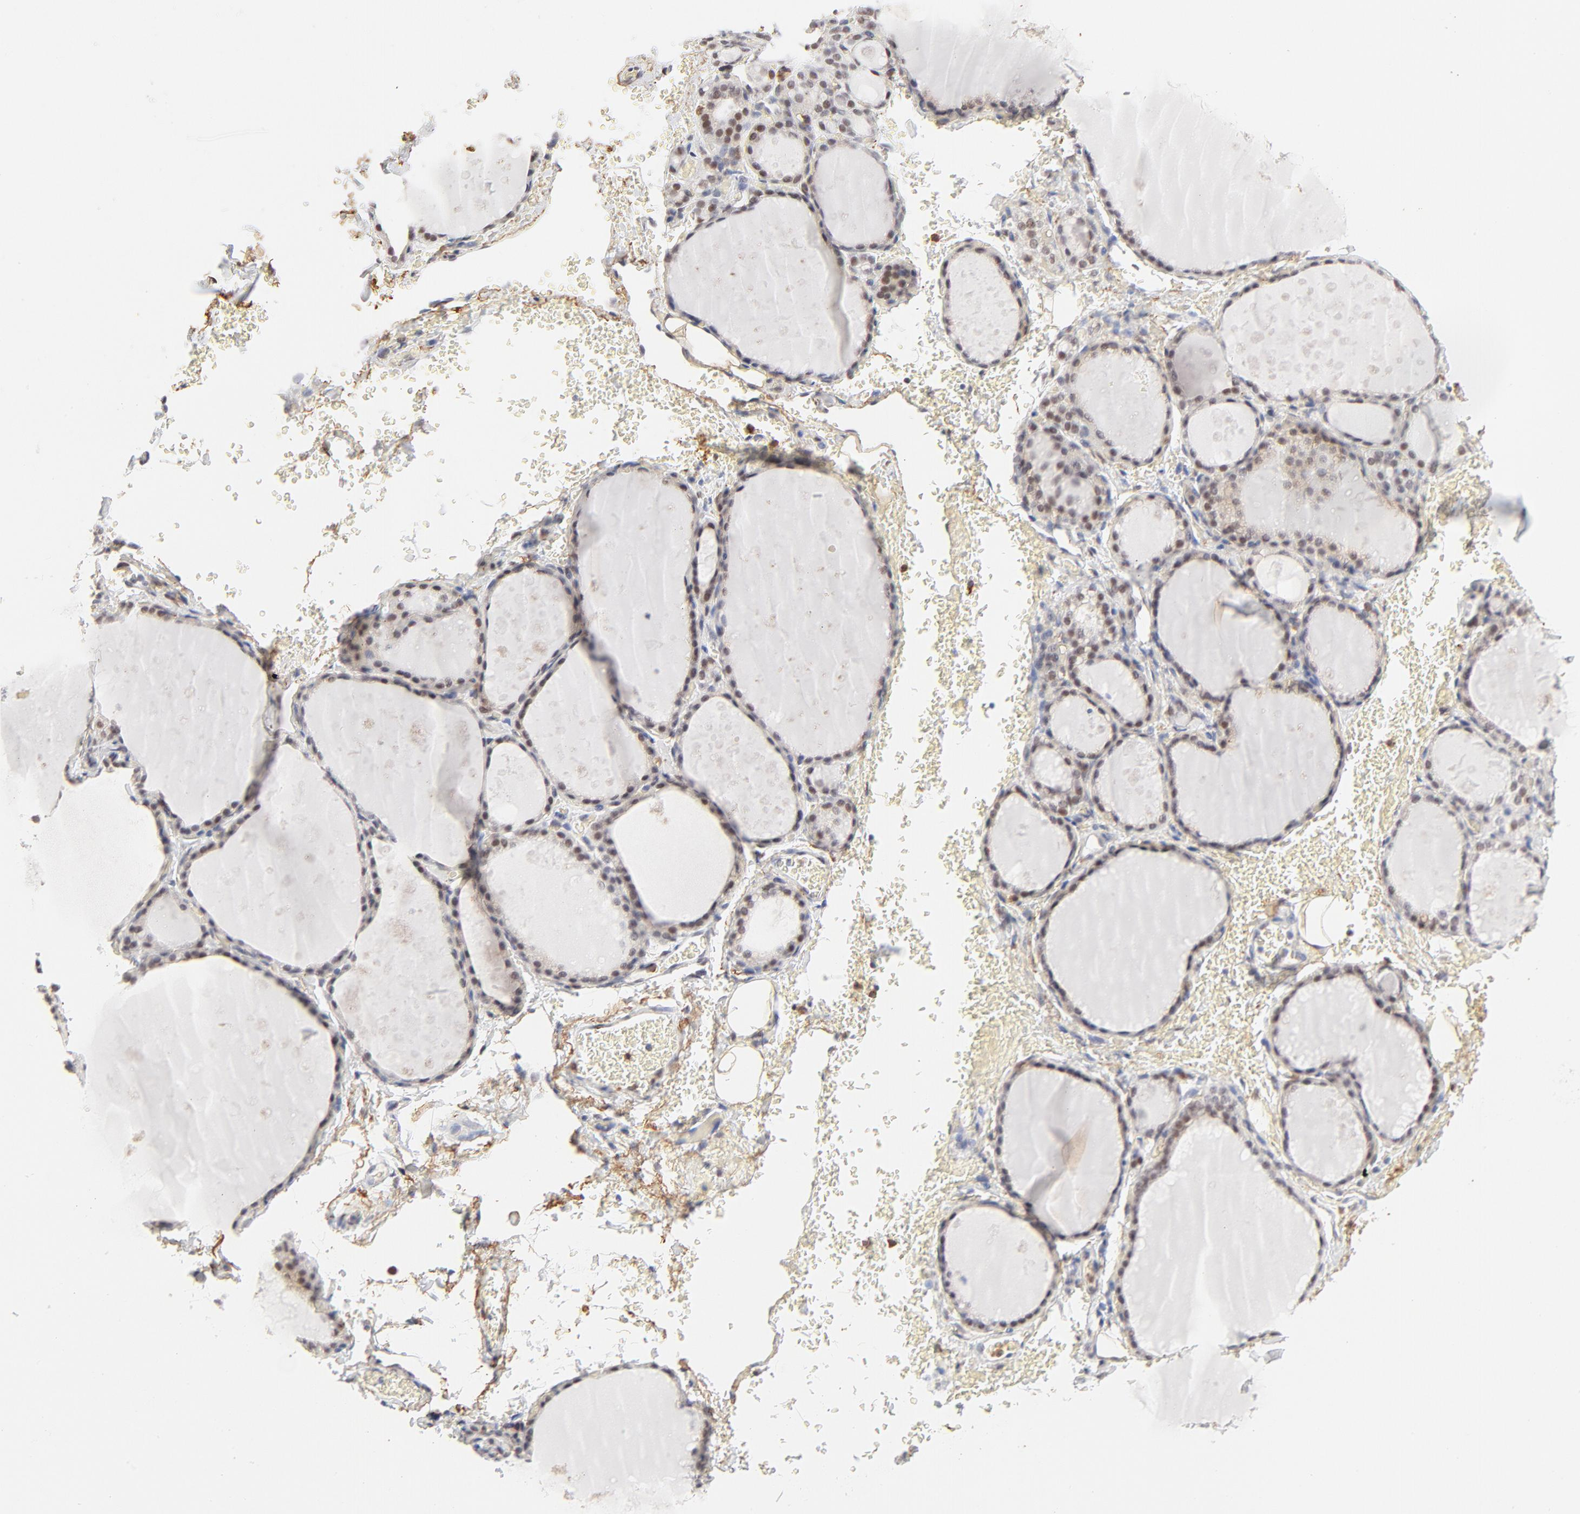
{"staining": {"intensity": "moderate", "quantity": "<25%", "location": "nuclear"}, "tissue": "thyroid gland", "cell_type": "Glandular cells", "image_type": "normal", "snomed": [{"axis": "morphology", "description": "Normal tissue, NOS"}, {"axis": "topography", "description": "Thyroid gland"}], "caption": "DAB (3,3'-diaminobenzidine) immunohistochemical staining of normal human thyroid gland shows moderate nuclear protein expression in about <25% of glandular cells. (DAB IHC with brightfield microscopy, high magnification).", "gene": "PBX1", "patient": {"sex": "male", "age": 61}}